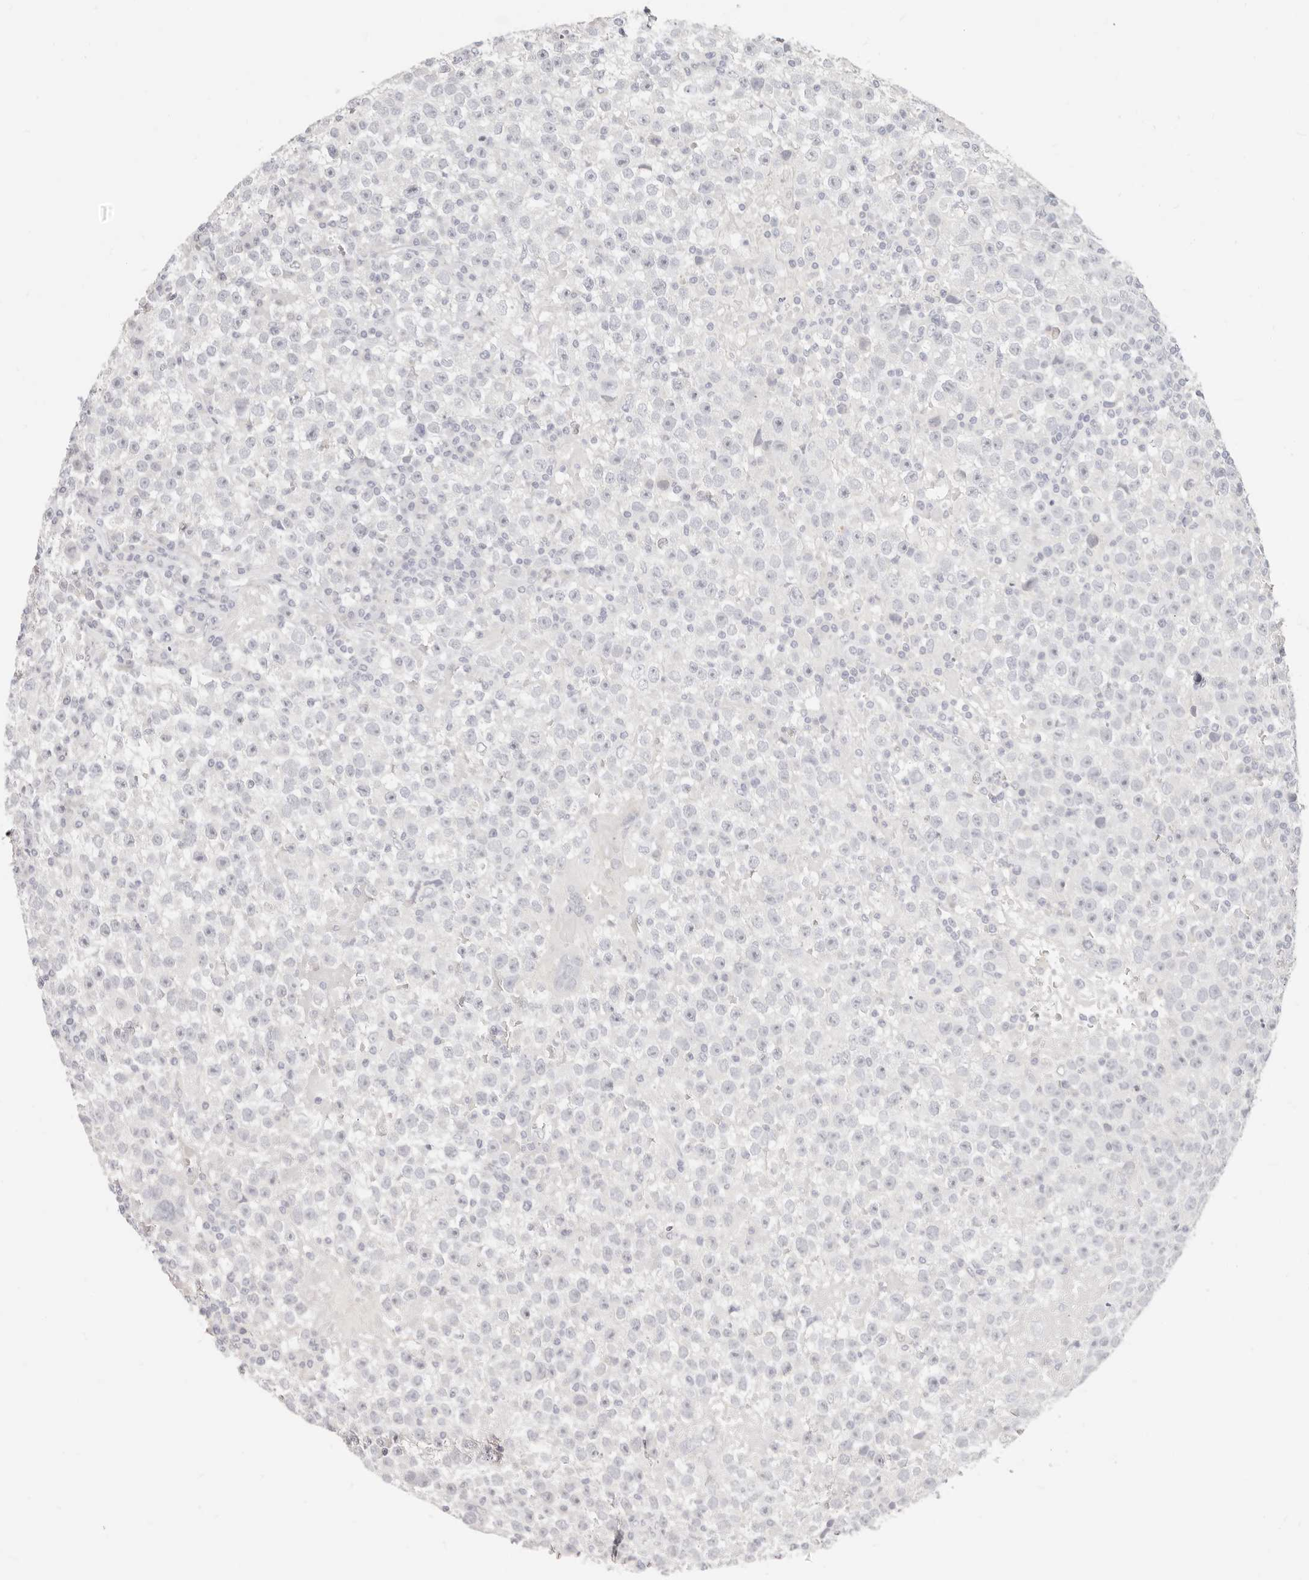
{"staining": {"intensity": "negative", "quantity": "none", "location": "none"}, "tissue": "testis cancer", "cell_type": "Tumor cells", "image_type": "cancer", "snomed": [{"axis": "morphology", "description": "Seminoma, NOS"}, {"axis": "topography", "description": "Testis"}], "caption": "Seminoma (testis) was stained to show a protein in brown. There is no significant expression in tumor cells.", "gene": "ASCL1", "patient": {"sex": "male", "age": 22}}